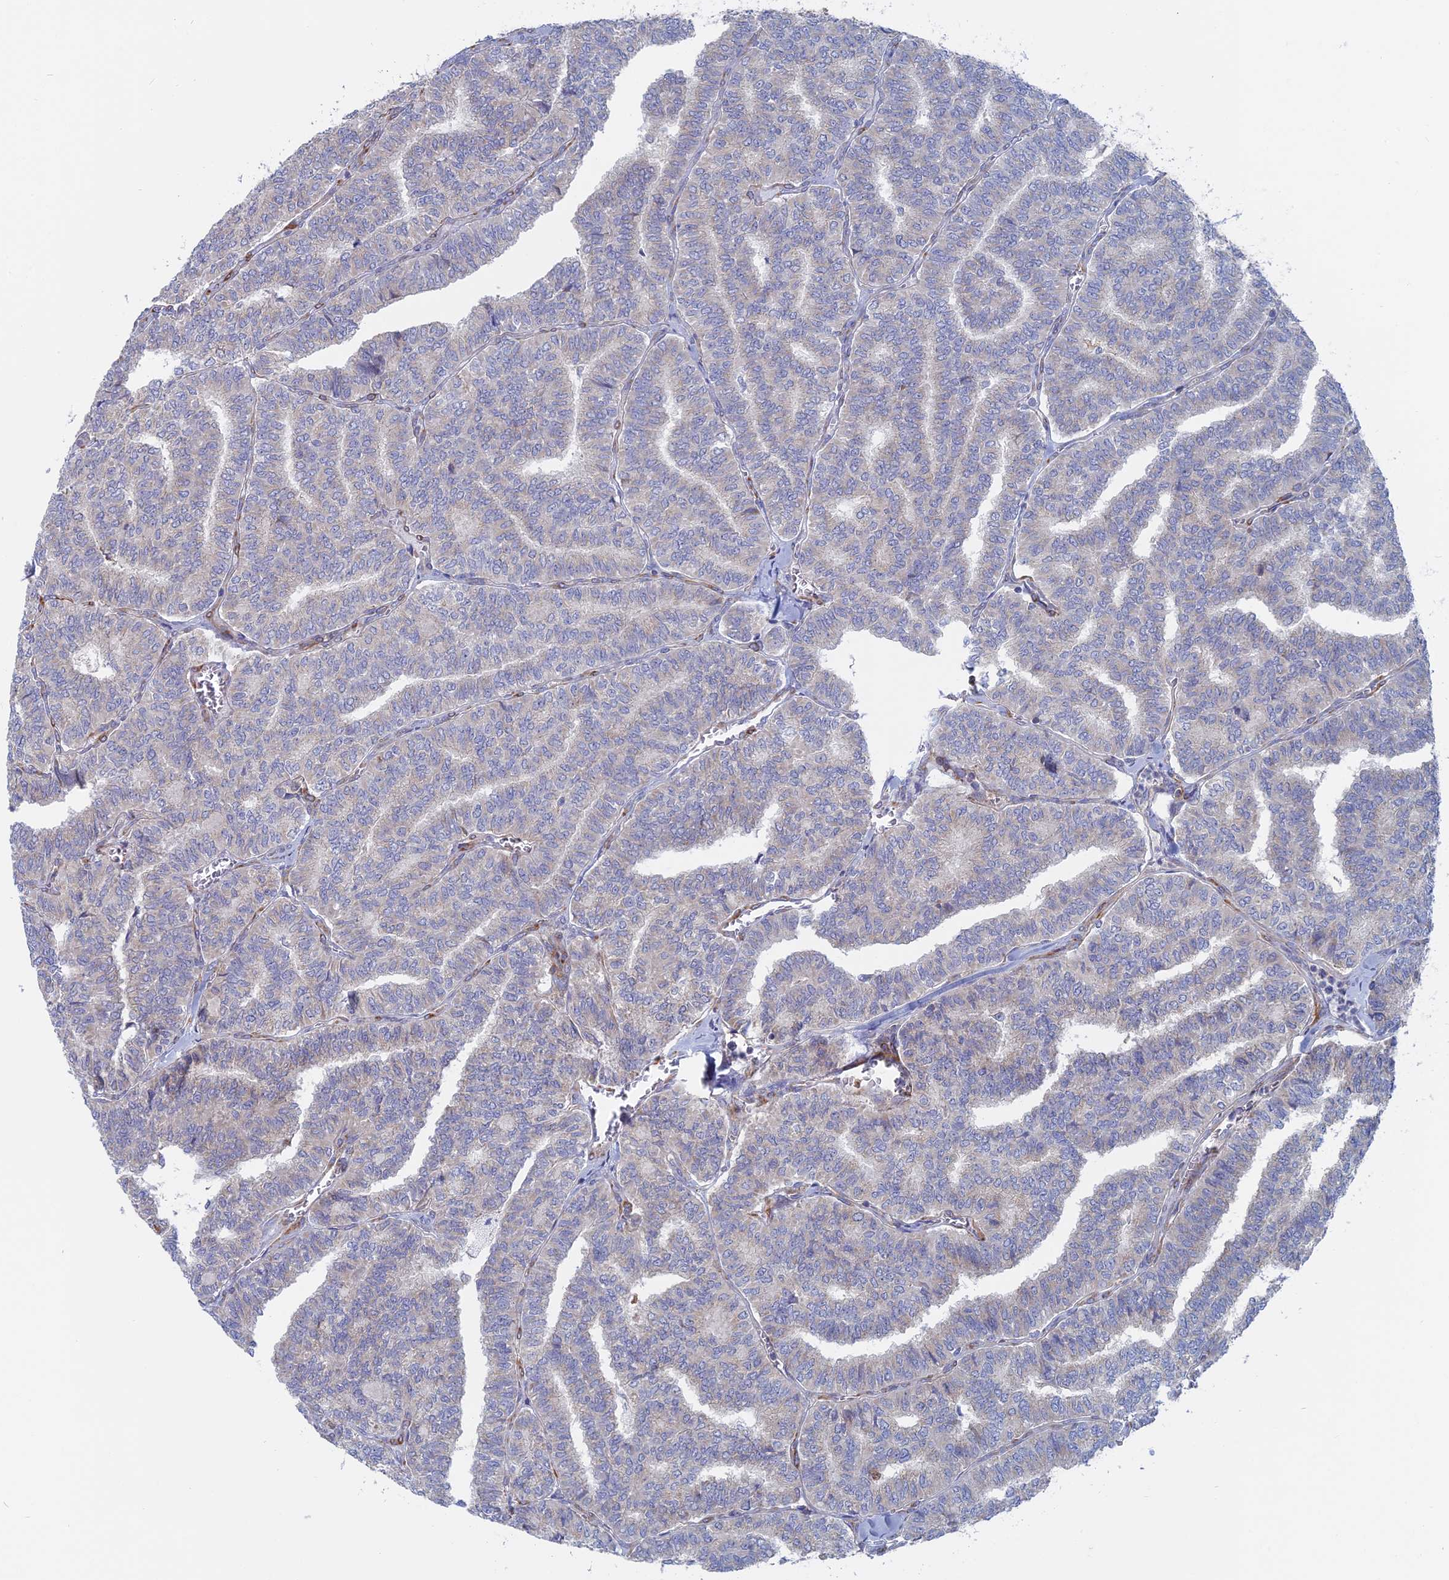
{"staining": {"intensity": "negative", "quantity": "none", "location": "none"}, "tissue": "thyroid cancer", "cell_type": "Tumor cells", "image_type": "cancer", "snomed": [{"axis": "morphology", "description": "Papillary adenocarcinoma, NOS"}, {"axis": "topography", "description": "Thyroid gland"}], "caption": "IHC image of neoplastic tissue: papillary adenocarcinoma (thyroid) stained with DAB (3,3'-diaminobenzidine) displays no significant protein positivity in tumor cells.", "gene": "TBC1D30", "patient": {"sex": "female", "age": 35}}